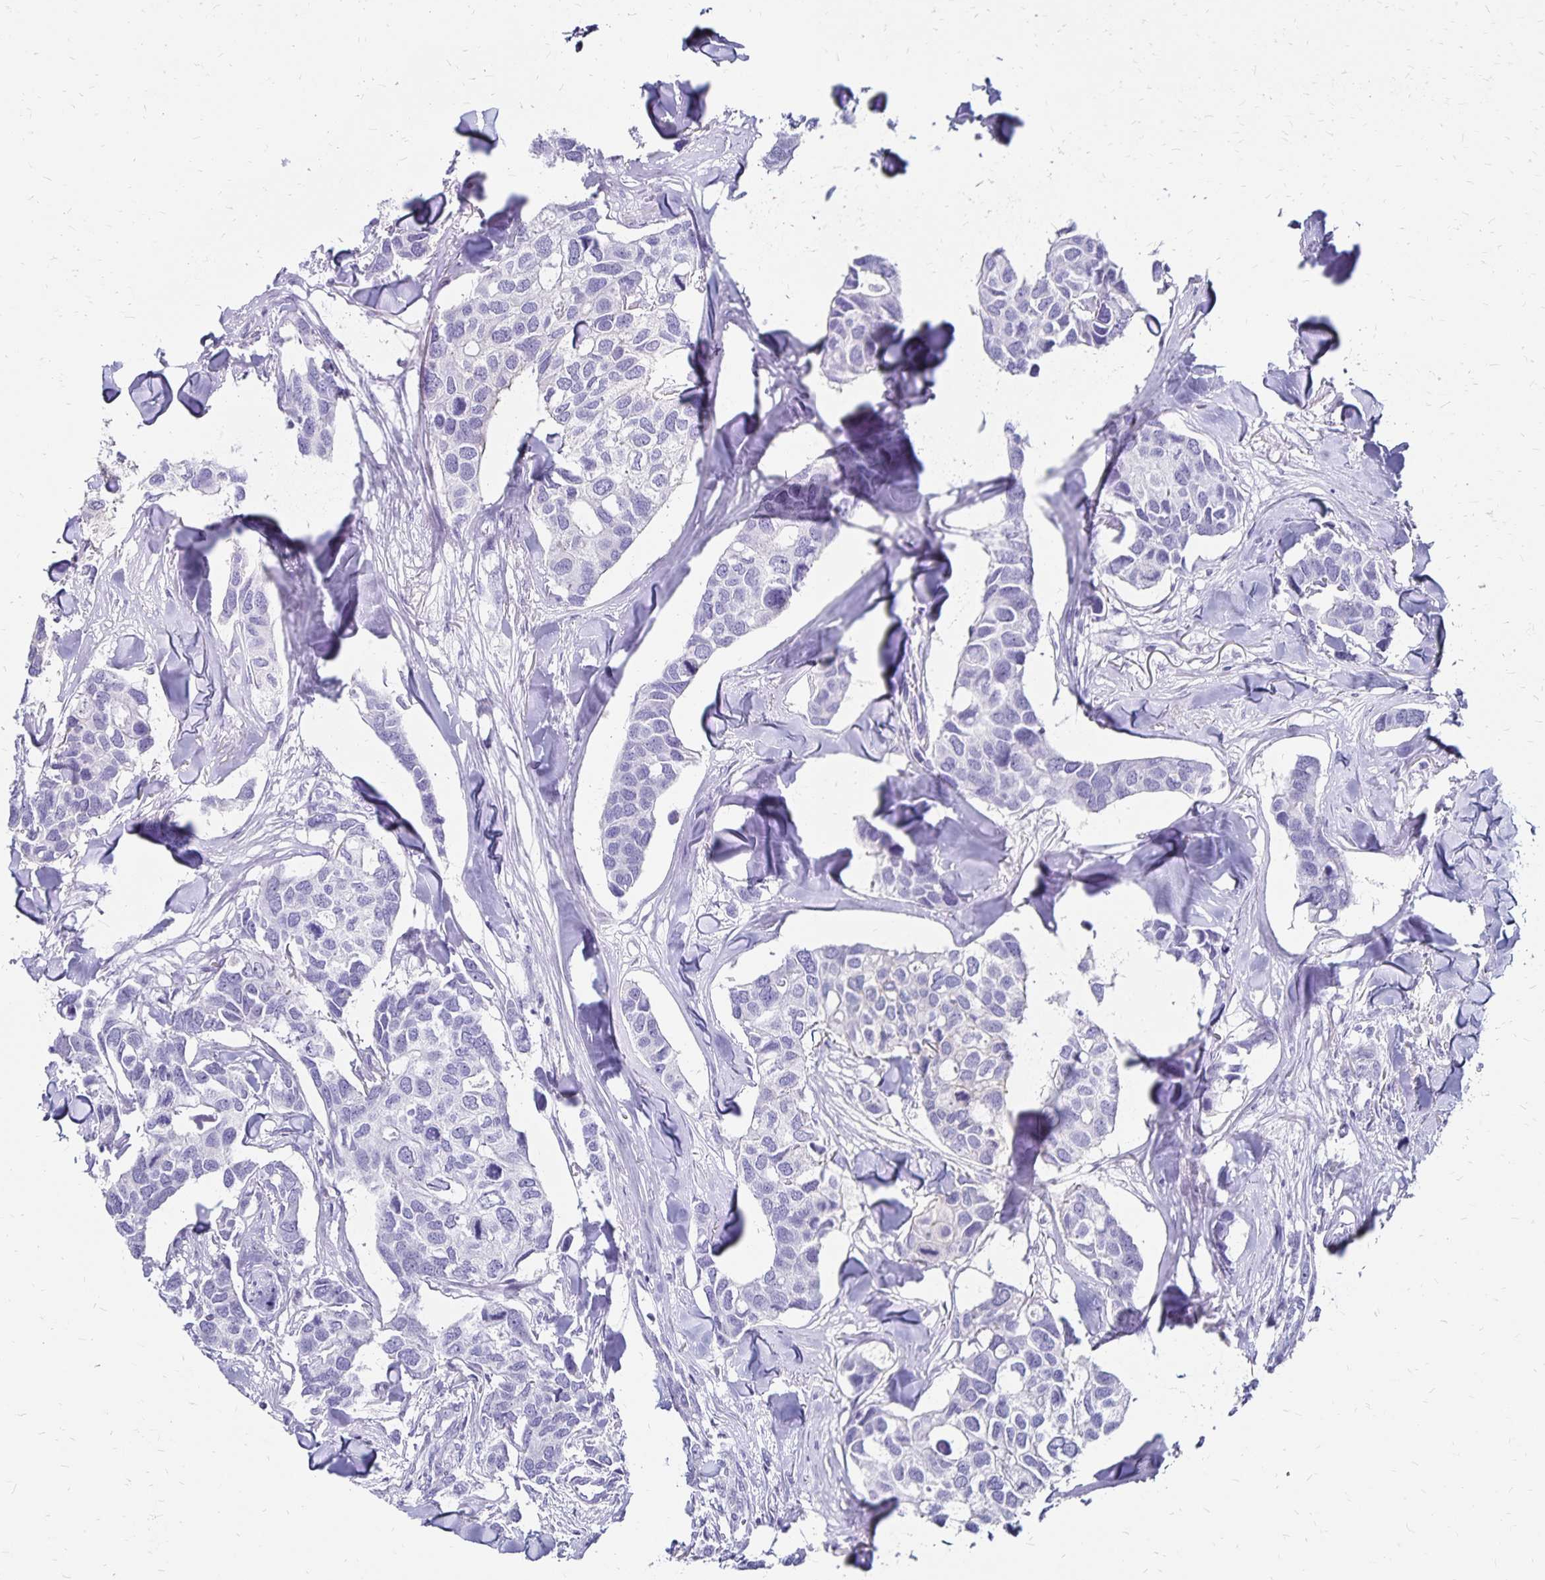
{"staining": {"intensity": "negative", "quantity": "none", "location": "none"}, "tissue": "breast cancer", "cell_type": "Tumor cells", "image_type": "cancer", "snomed": [{"axis": "morphology", "description": "Duct carcinoma"}, {"axis": "topography", "description": "Breast"}], "caption": "This is an IHC image of breast cancer (intraductal carcinoma). There is no positivity in tumor cells.", "gene": "IKZF1", "patient": {"sex": "female", "age": 83}}